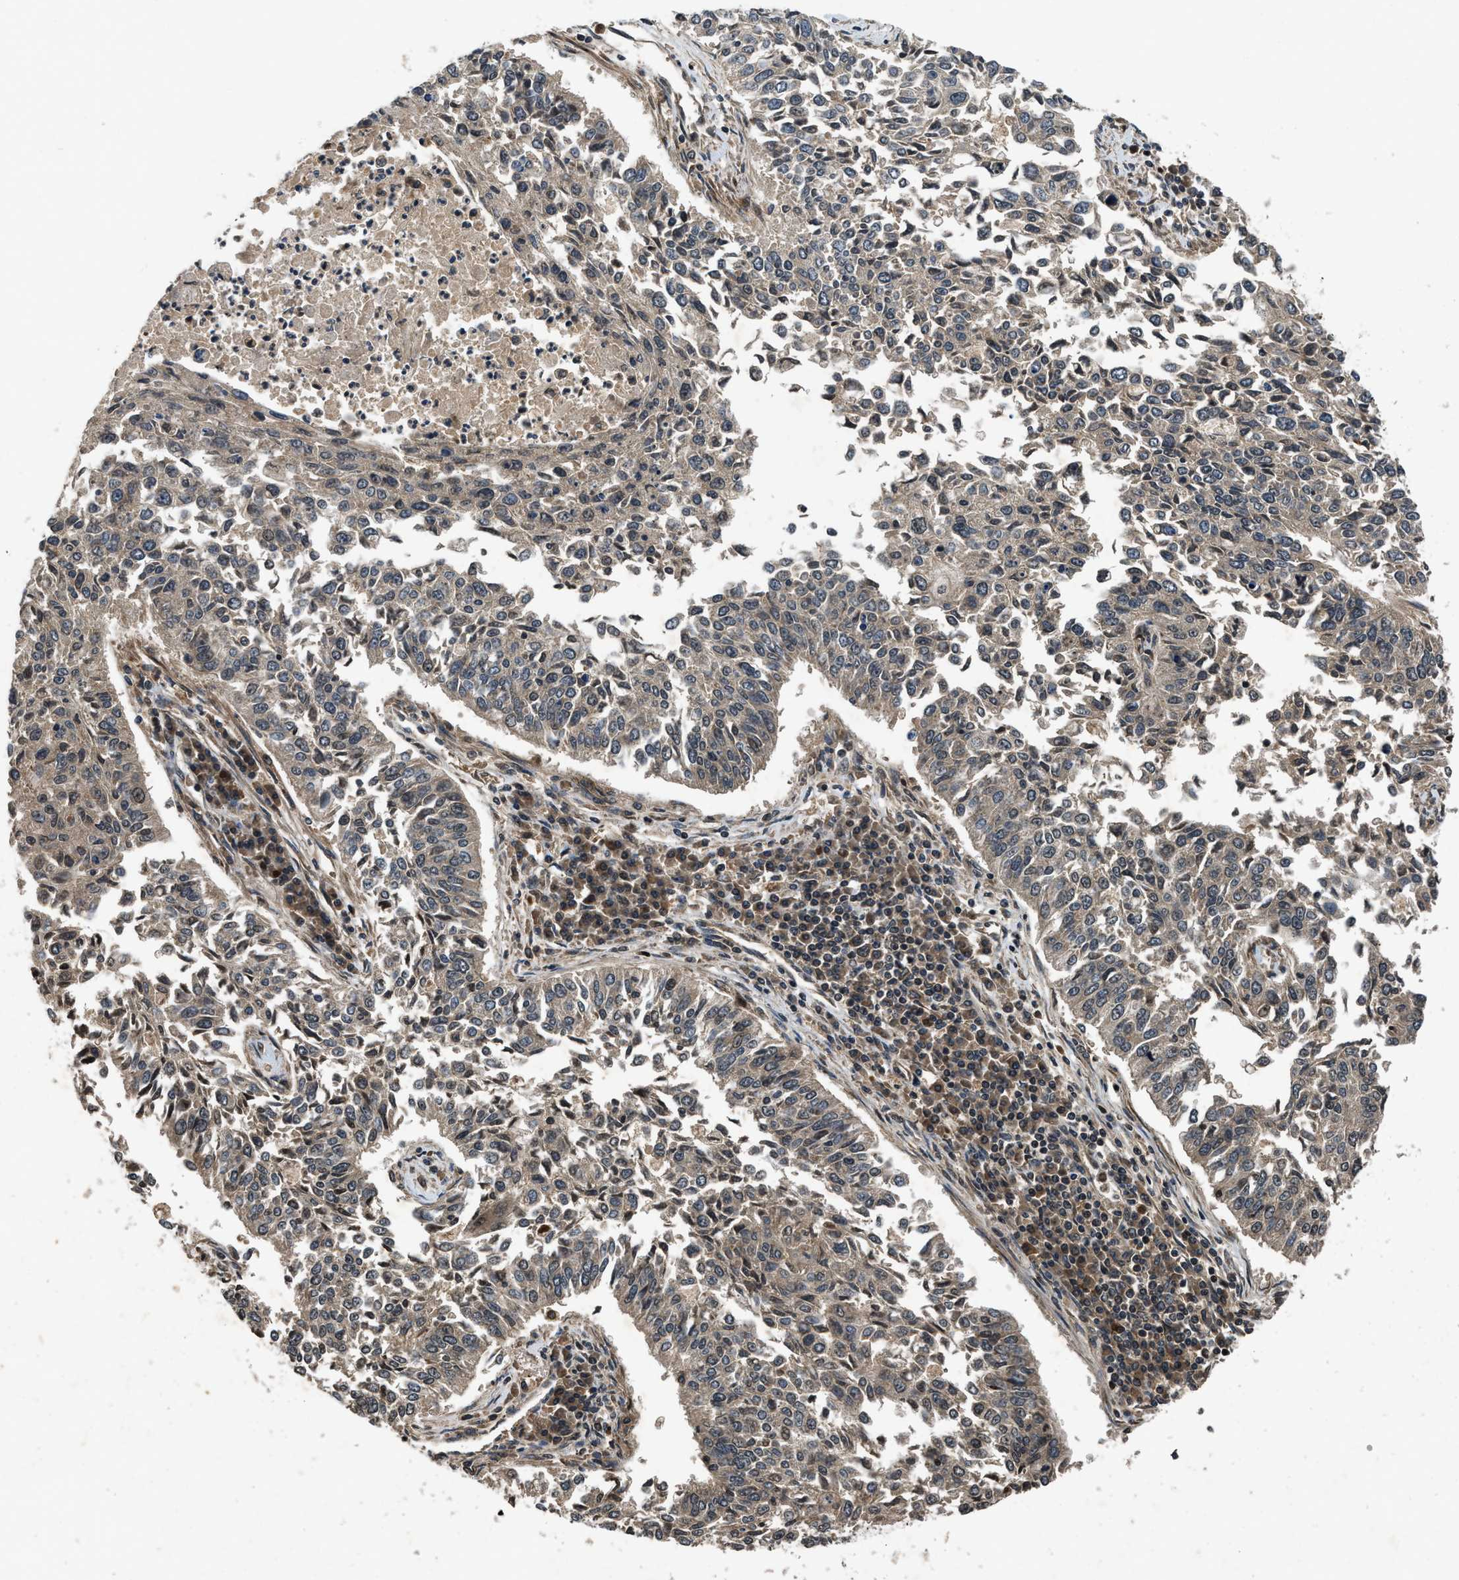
{"staining": {"intensity": "weak", "quantity": ">75%", "location": "cytoplasmic/membranous"}, "tissue": "lung cancer", "cell_type": "Tumor cells", "image_type": "cancer", "snomed": [{"axis": "morphology", "description": "Normal tissue, NOS"}, {"axis": "morphology", "description": "Squamous cell carcinoma, NOS"}, {"axis": "topography", "description": "Cartilage tissue"}, {"axis": "topography", "description": "Bronchus"}, {"axis": "topography", "description": "Lung"}], "caption": "A histopathology image showing weak cytoplasmic/membranous positivity in approximately >75% of tumor cells in lung cancer, as visualized by brown immunohistochemical staining.", "gene": "RPS6KB1", "patient": {"sex": "female", "age": 49}}